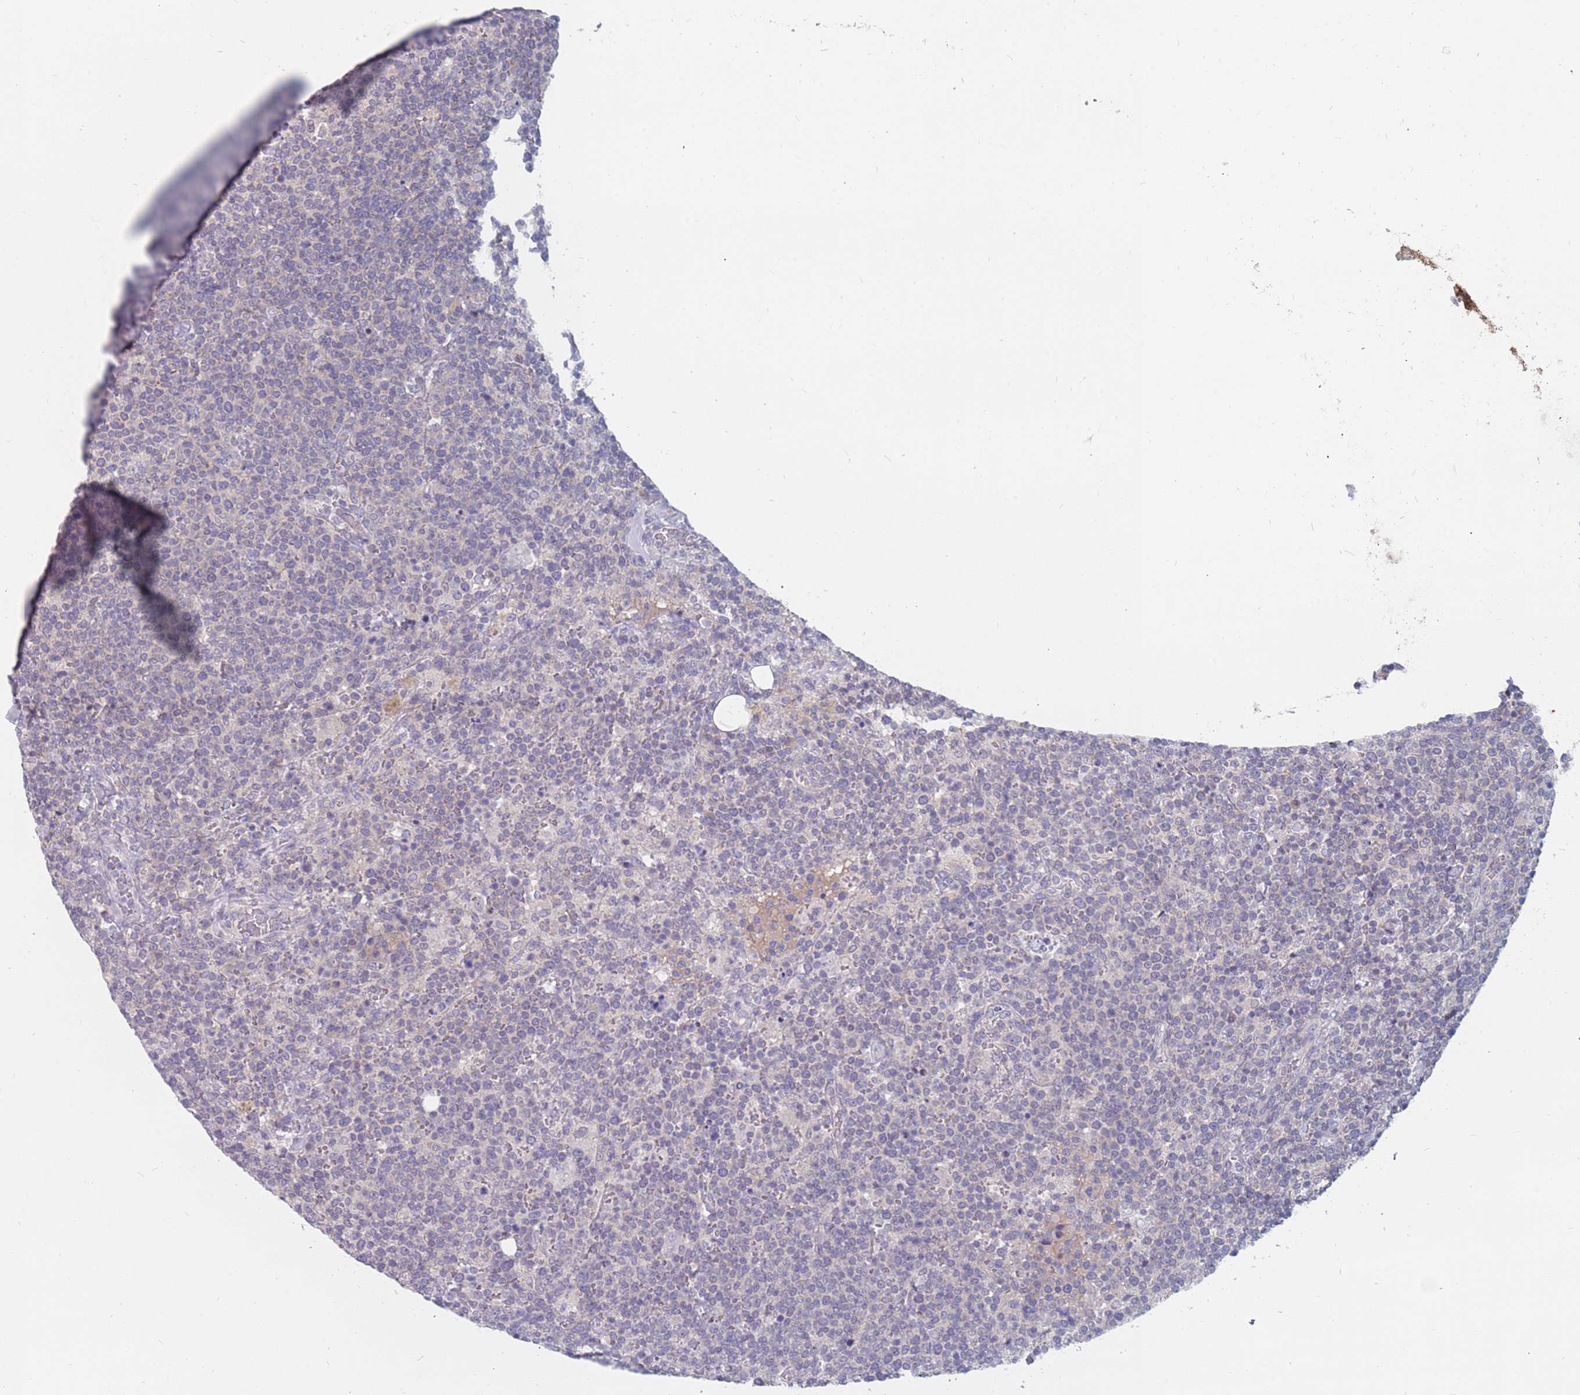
{"staining": {"intensity": "negative", "quantity": "none", "location": "none"}, "tissue": "lymphoma", "cell_type": "Tumor cells", "image_type": "cancer", "snomed": [{"axis": "morphology", "description": "Malignant lymphoma, non-Hodgkin's type, High grade"}, {"axis": "topography", "description": "Lymph node"}], "caption": "Lymphoma was stained to show a protein in brown. There is no significant positivity in tumor cells. (Stains: DAB immunohistochemistry with hematoxylin counter stain, Microscopy: brightfield microscopy at high magnification).", "gene": "CMTR2", "patient": {"sex": "male", "age": 61}}